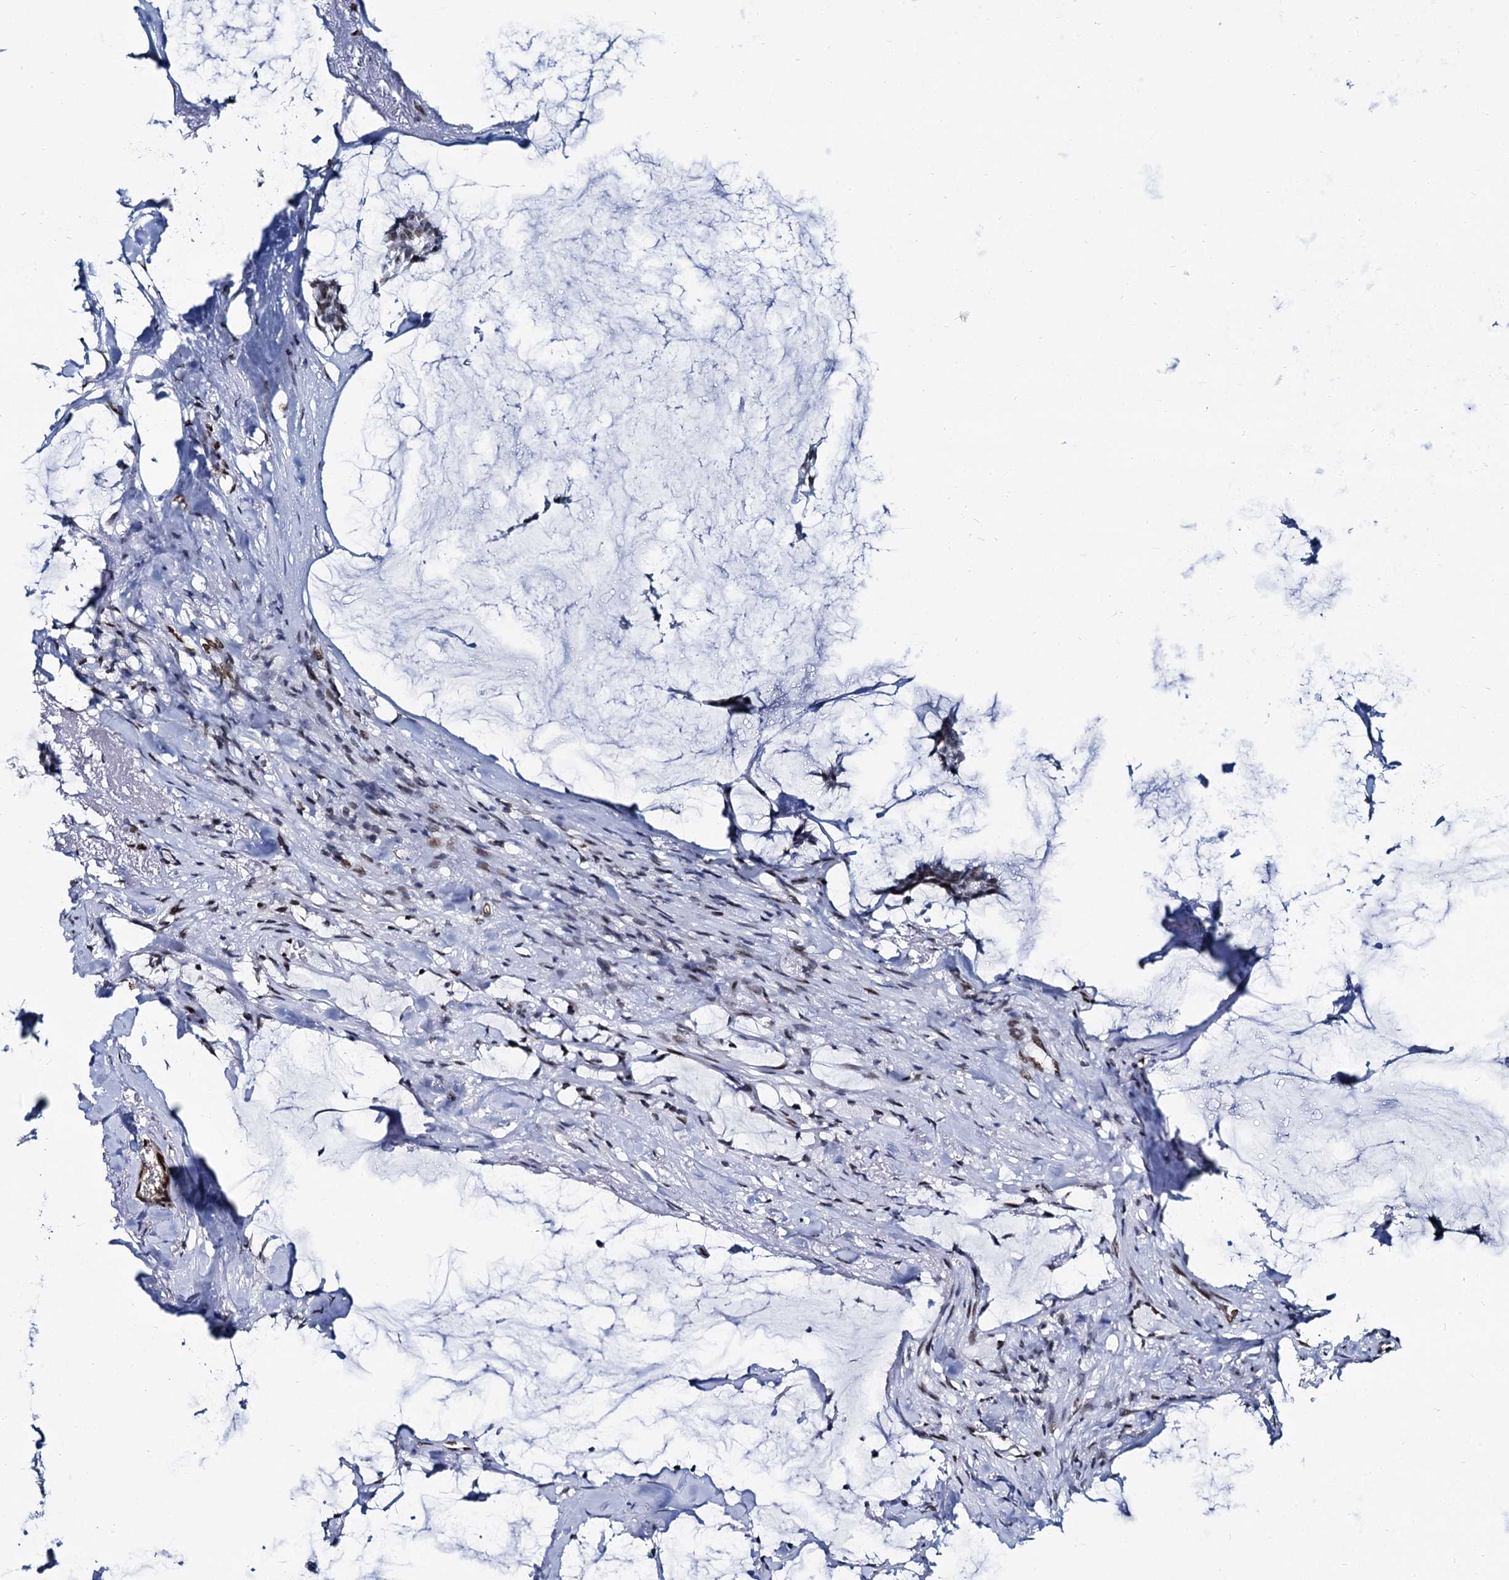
{"staining": {"intensity": "moderate", "quantity": "25%-75%", "location": "nuclear"}, "tissue": "breast cancer", "cell_type": "Tumor cells", "image_type": "cancer", "snomed": [{"axis": "morphology", "description": "Duct carcinoma"}, {"axis": "topography", "description": "Breast"}], "caption": "Infiltrating ductal carcinoma (breast) stained with a brown dye shows moderate nuclear positive expression in about 25%-75% of tumor cells.", "gene": "CMAS", "patient": {"sex": "female", "age": 93}}